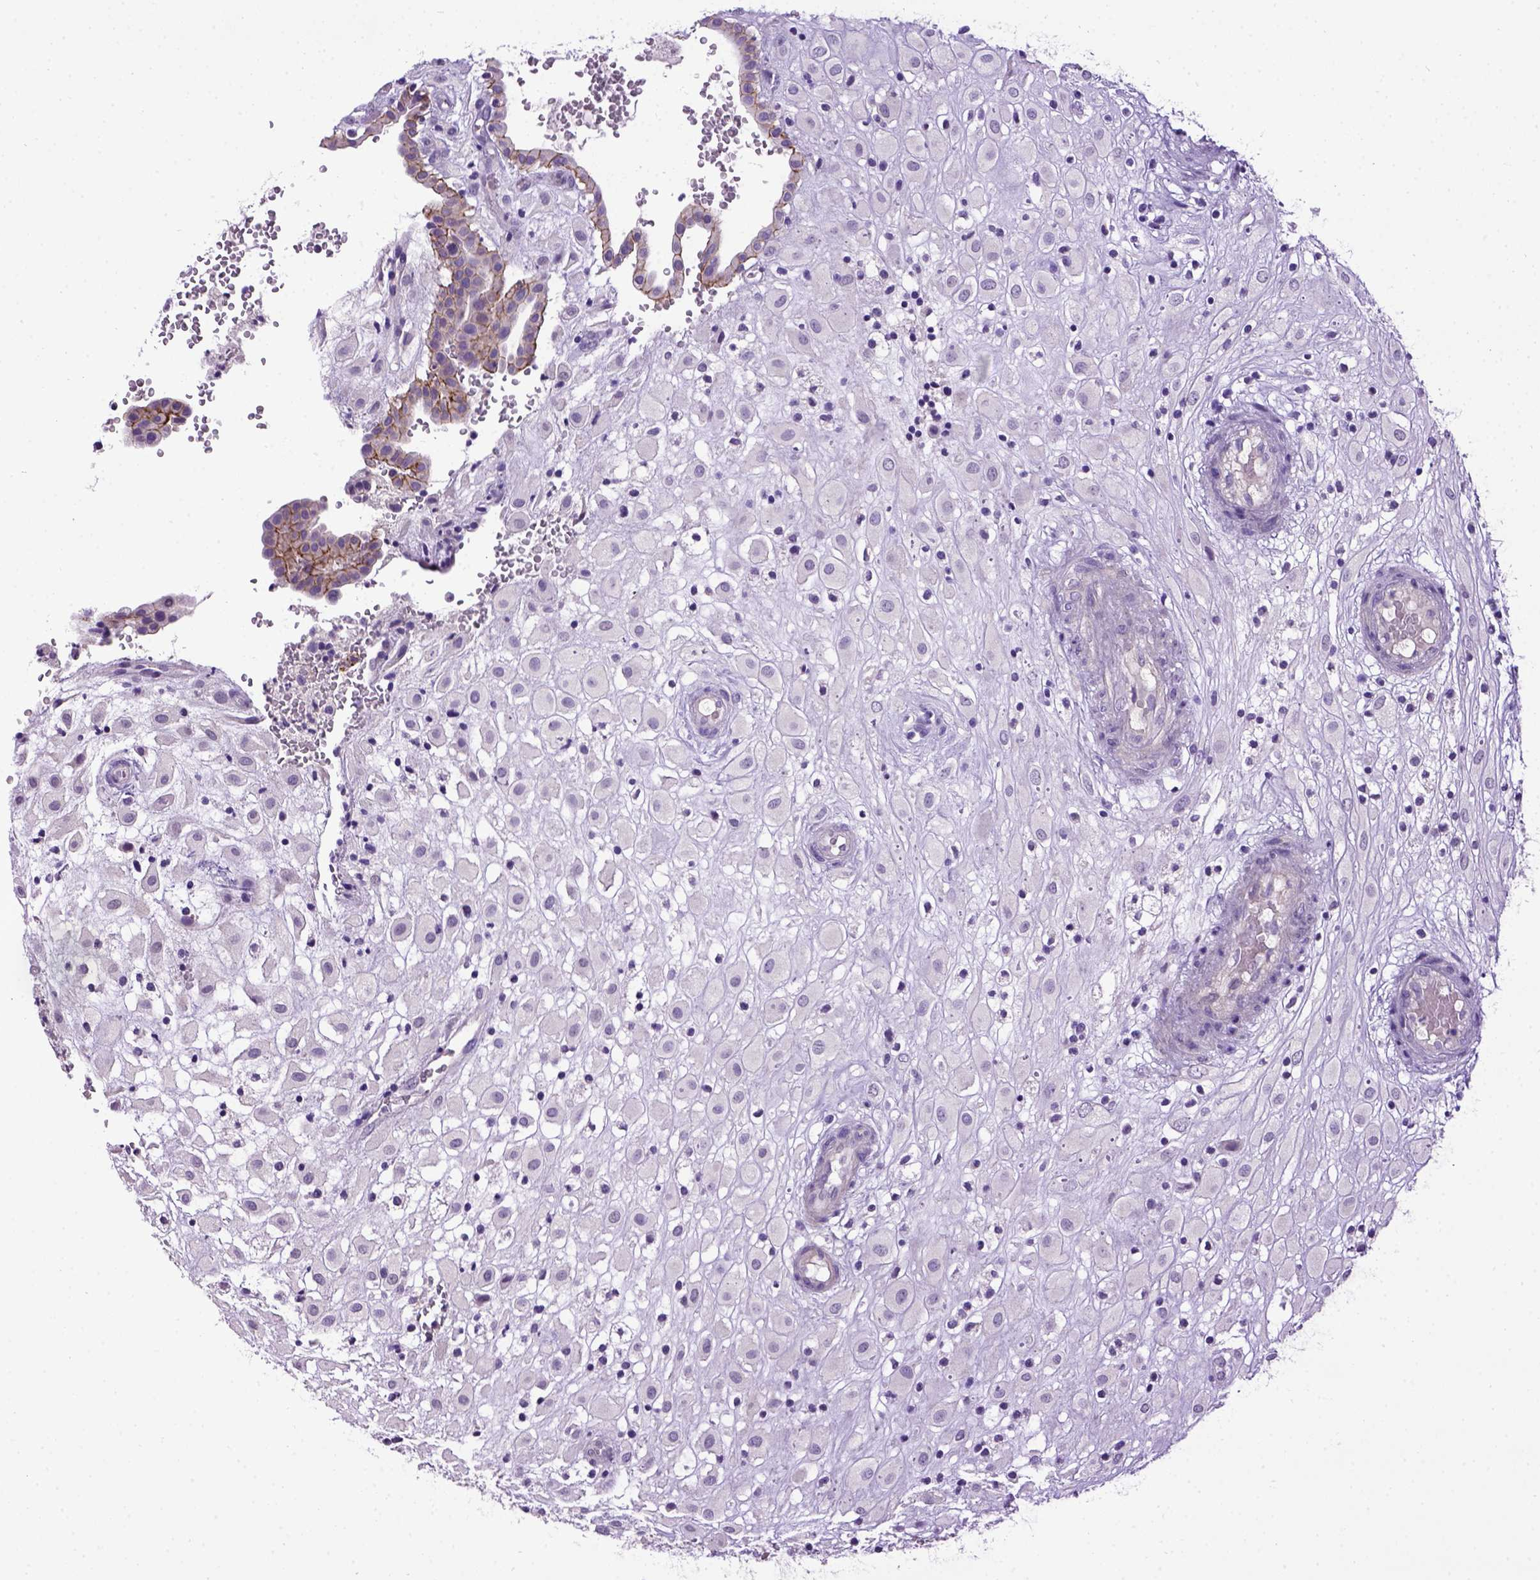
{"staining": {"intensity": "negative", "quantity": "none", "location": "none"}, "tissue": "placenta", "cell_type": "Decidual cells", "image_type": "normal", "snomed": [{"axis": "morphology", "description": "Normal tissue, NOS"}, {"axis": "topography", "description": "Placenta"}], "caption": "This is an immunohistochemistry photomicrograph of normal placenta. There is no expression in decidual cells.", "gene": "CDH1", "patient": {"sex": "female", "age": 24}}